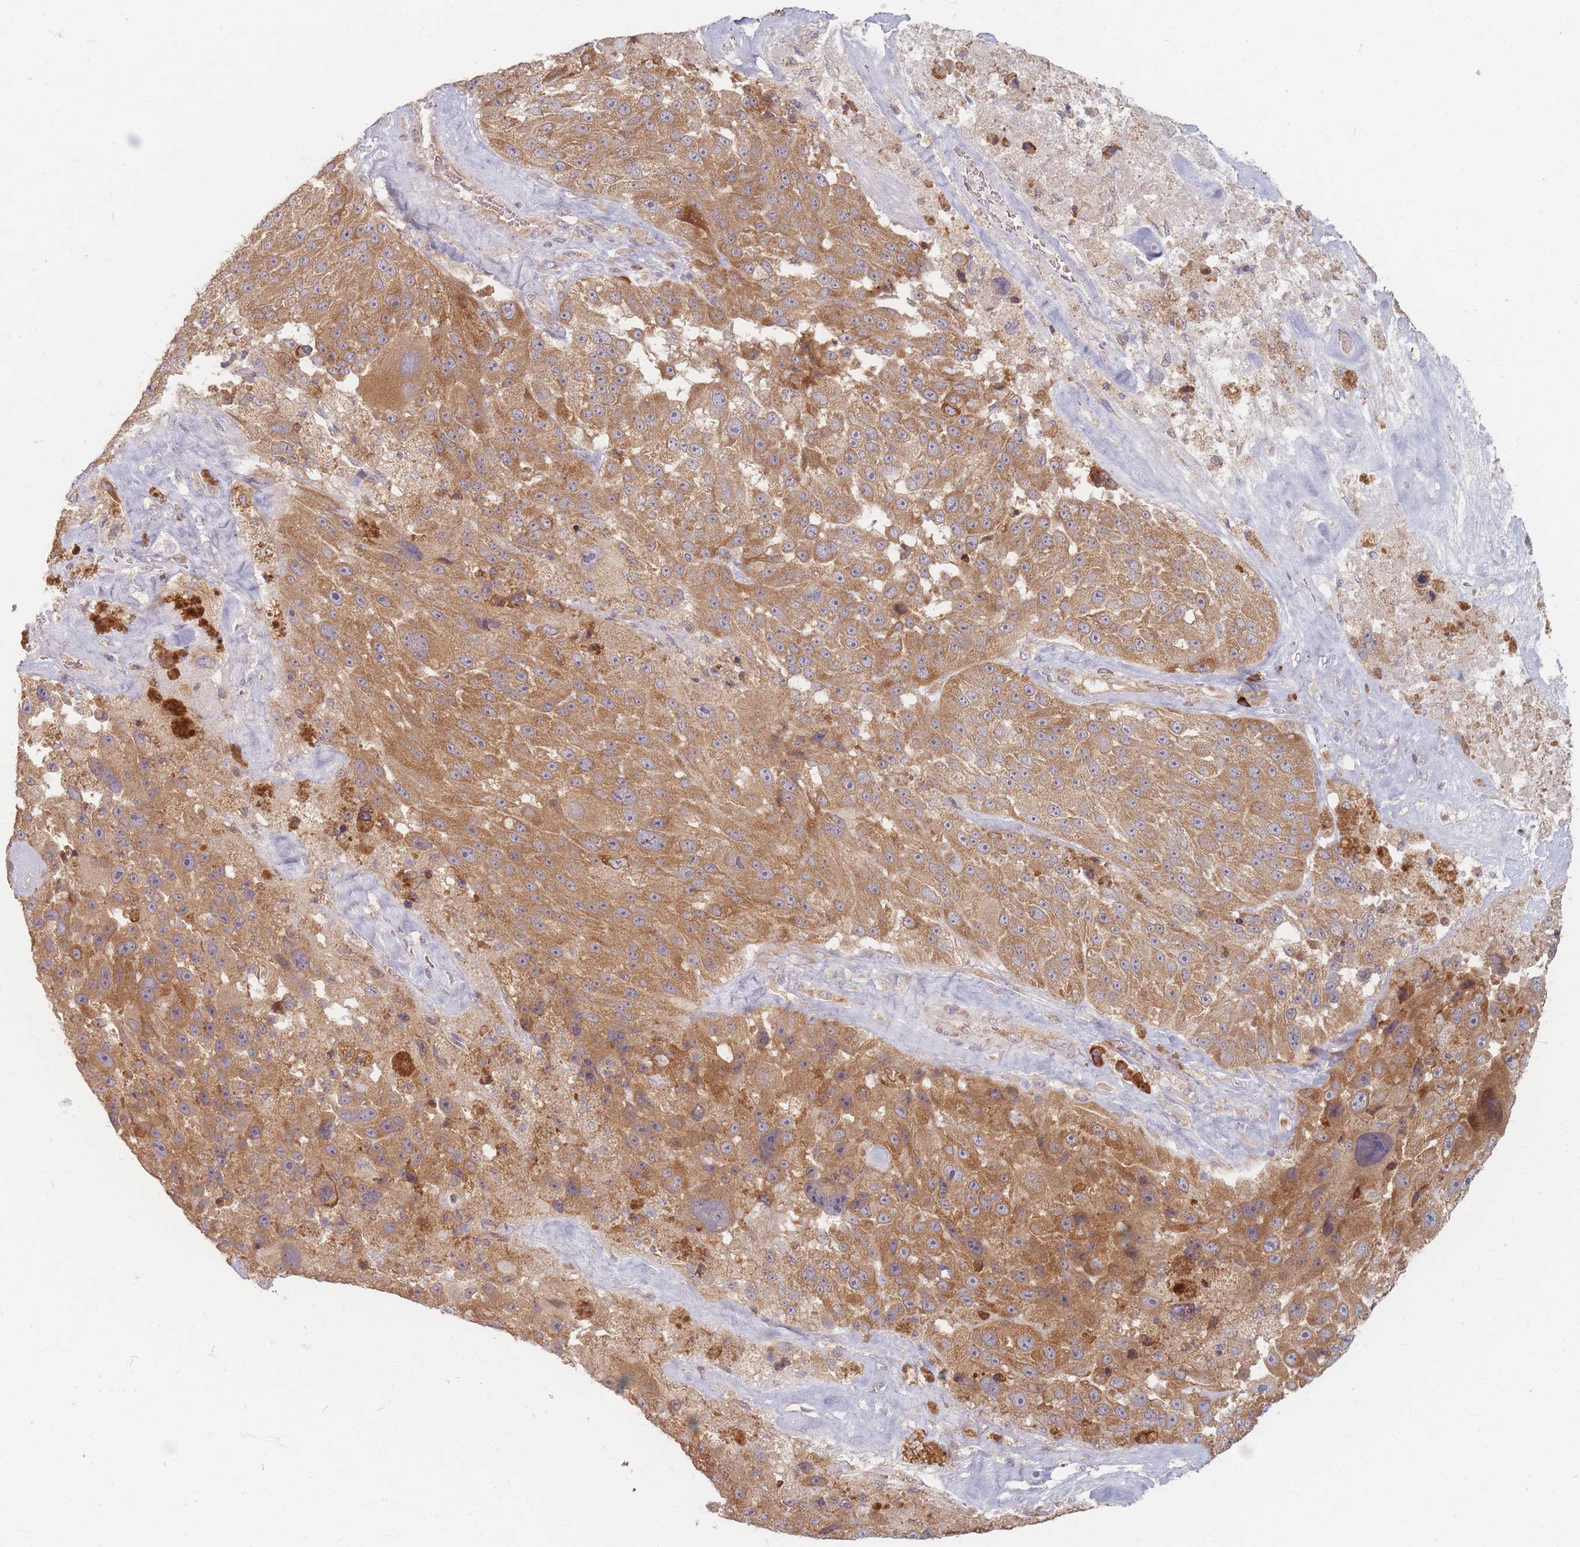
{"staining": {"intensity": "moderate", "quantity": ">75%", "location": "cytoplasmic/membranous"}, "tissue": "melanoma", "cell_type": "Tumor cells", "image_type": "cancer", "snomed": [{"axis": "morphology", "description": "Malignant melanoma, Metastatic site"}, {"axis": "topography", "description": "Lymph node"}], "caption": "The micrograph reveals immunohistochemical staining of malignant melanoma (metastatic site). There is moderate cytoplasmic/membranous staining is identified in approximately >75% of tumor cells.", "gene": "SMIM14", "patient": {"sex": "male", "age": 62}}